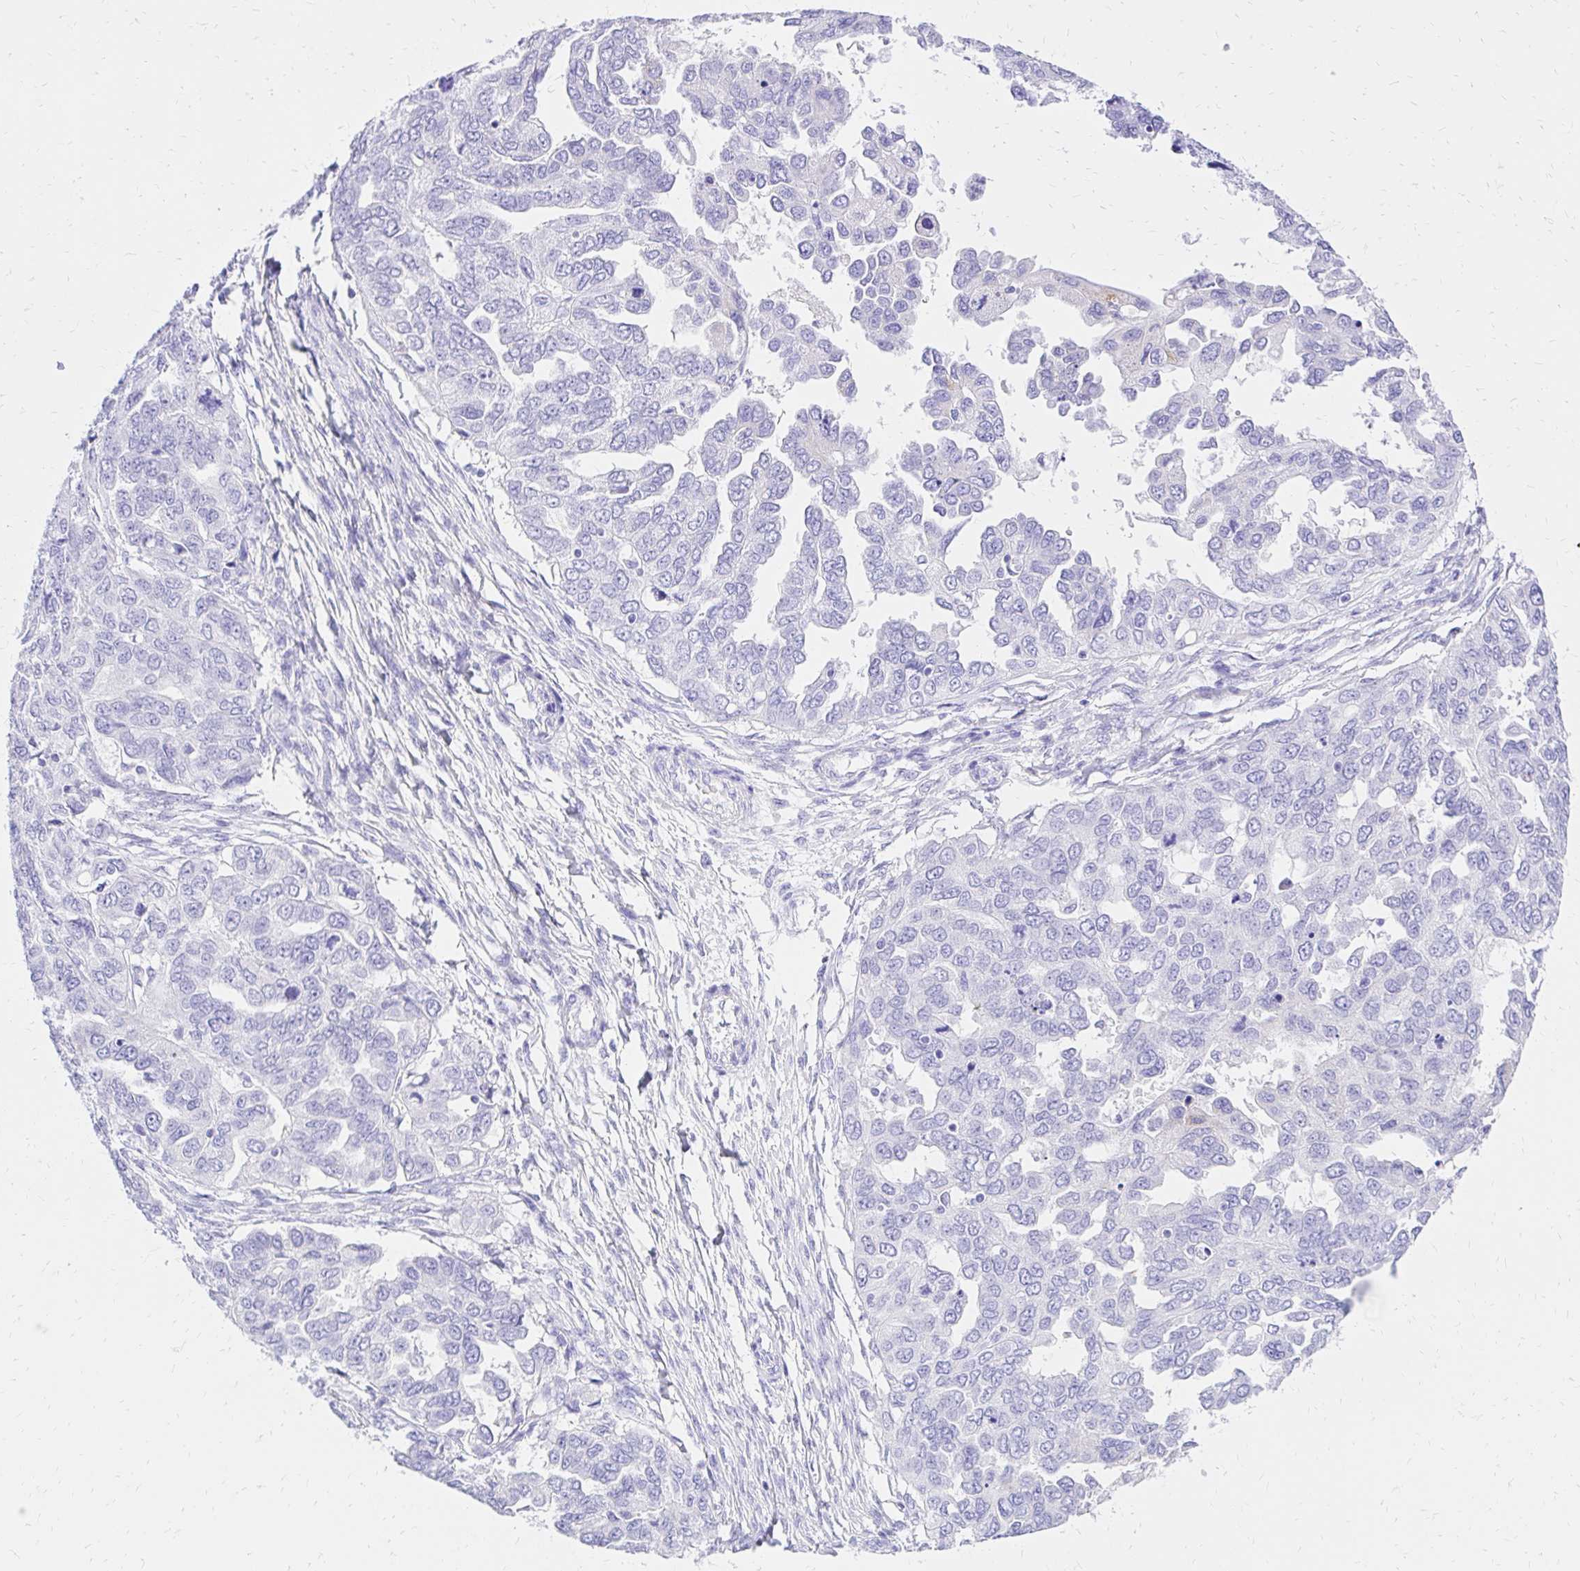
{"staining": {"intensity": "negative", "quantity": "none", "location": "none"}, "tissue": "ovarian cancer", "cell_type": "Tumor cells", "image_type": "cancer", "snomed": [{"axis": "morphology", "description": "Cystadenocarcinoma, serous, NOS"}, {"axis": "topography", "description": "Ovary"}], "caption": "Photomicrograph shows no protein staining in tumor cells of ovarian cancer tissue.", "gene": "S100G", "patient": {"sex": "female", "age": 53}}